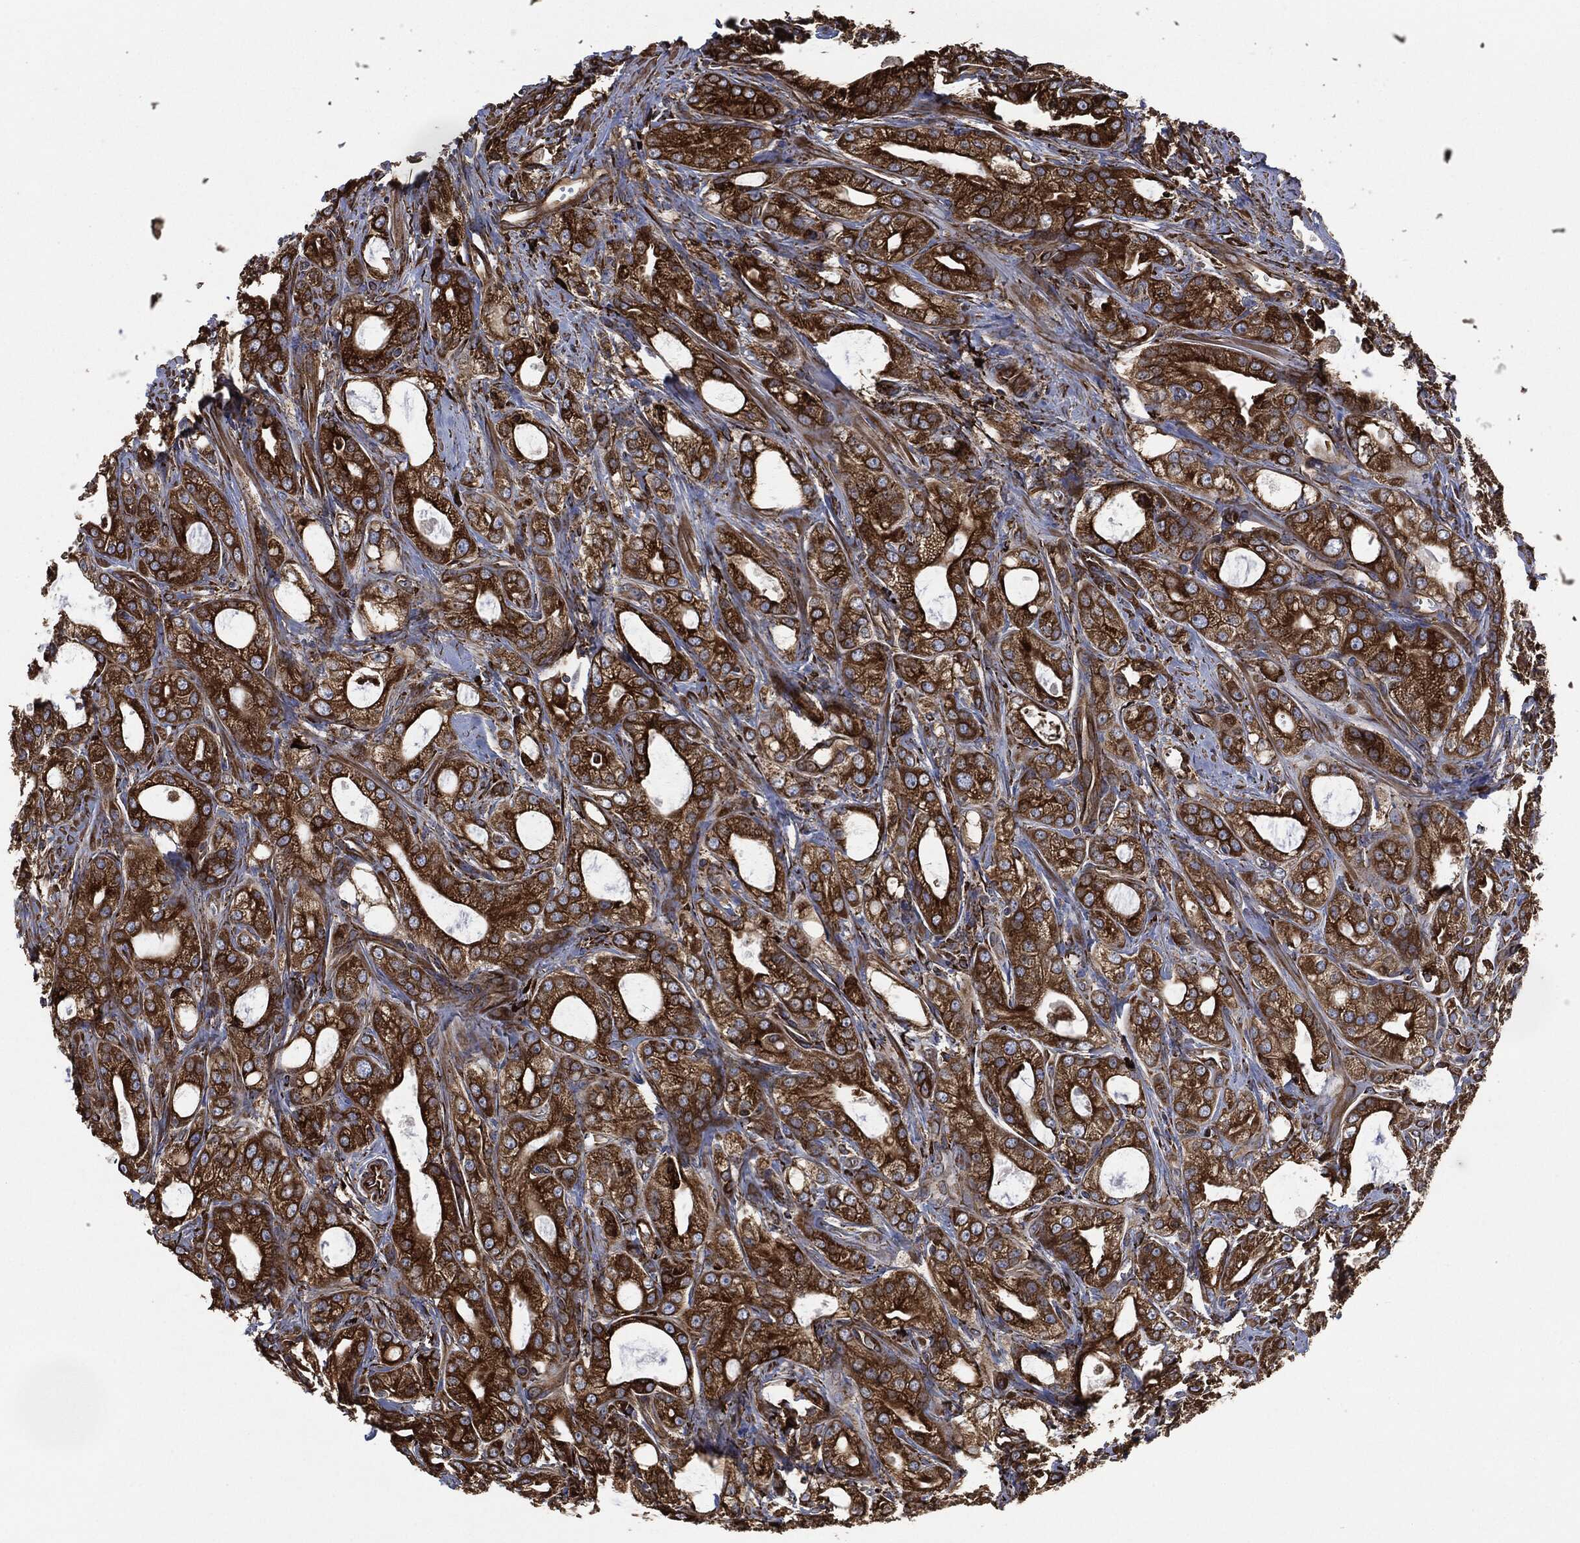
{"staining": {"intensity": "strong", "quantity": ">75%", "location": "cytoplasmic/membranous"}, "tissue": "prostate cancer", "cell_type": "Tumor cells", "image_type": "cancer", "snomed": [{"axis": "morphology", "description": "Adenocarcinoma, NOS"}, {"axis": "morphology", "description": "Adenocarcinoma, High grade"}, {"axis": "topography", "description": "Prostate"}], "caption": "Tumor cells exhibit strong cytoplasmic/membranous positivity in about >75% of cells in high-grade adenocarcinoma (prostate).", "gene": "AMFR", "patient": {"sex": "male", "age": 70}}